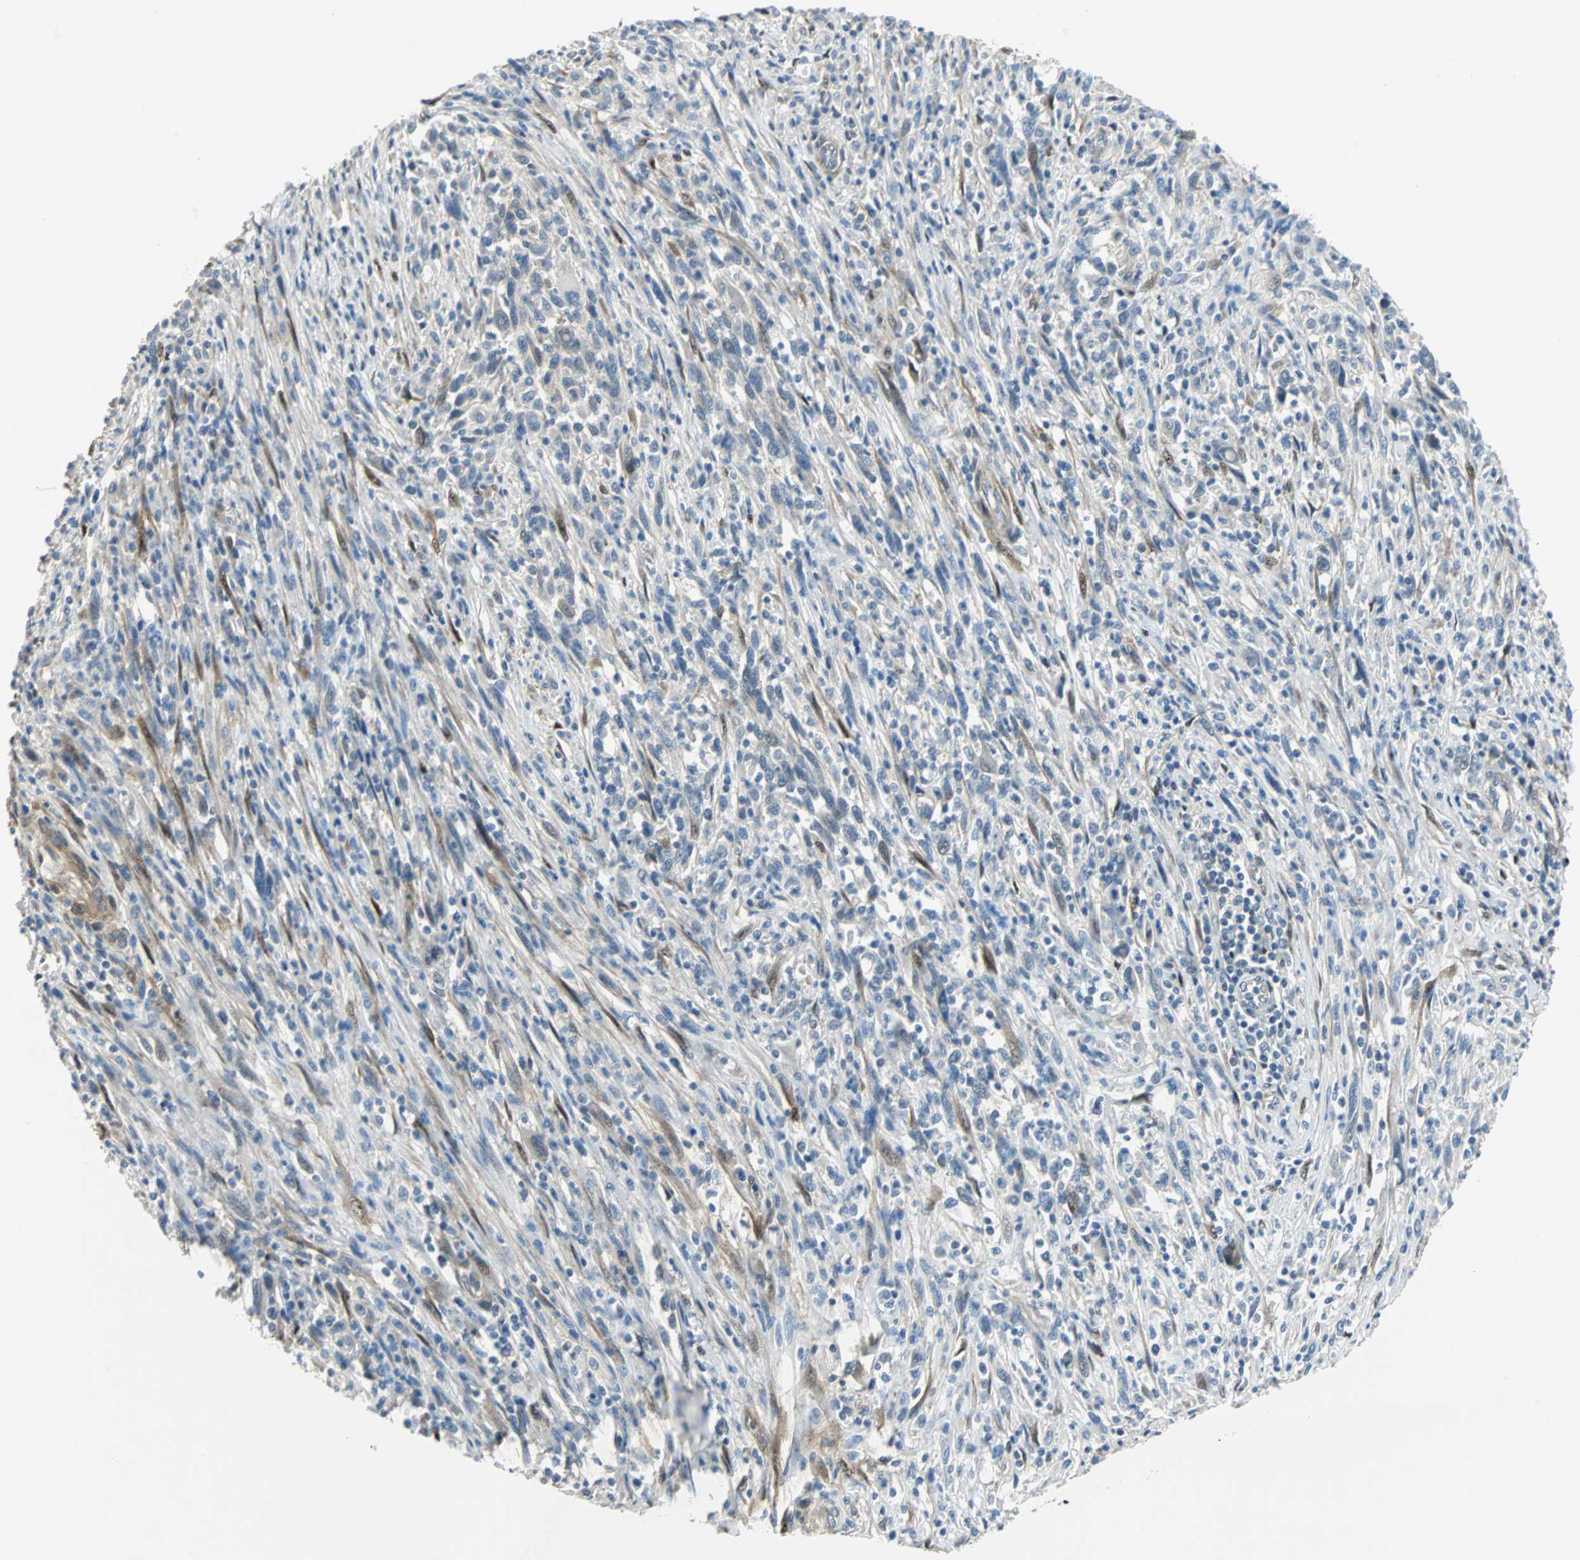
{"staining": {"intensity": "weak", "quantity": "<25%", "location": "cytoplasmic/membranous"}, "tissue": "melanoma", "cell_type": "Tumor cells", "image_type": "cancer", "snomed": [{"axis": "morphology", "description": "Malignant melanoma, Metastatic site"}, {"axis": "topography", "description": "Lymph node"}], "caption": "Melanoma was stained to show a protein in brown. There is no significant positivity in tumor cells.", "gene": "FHL2", "patient": {"sex": "male", "age": 61}}